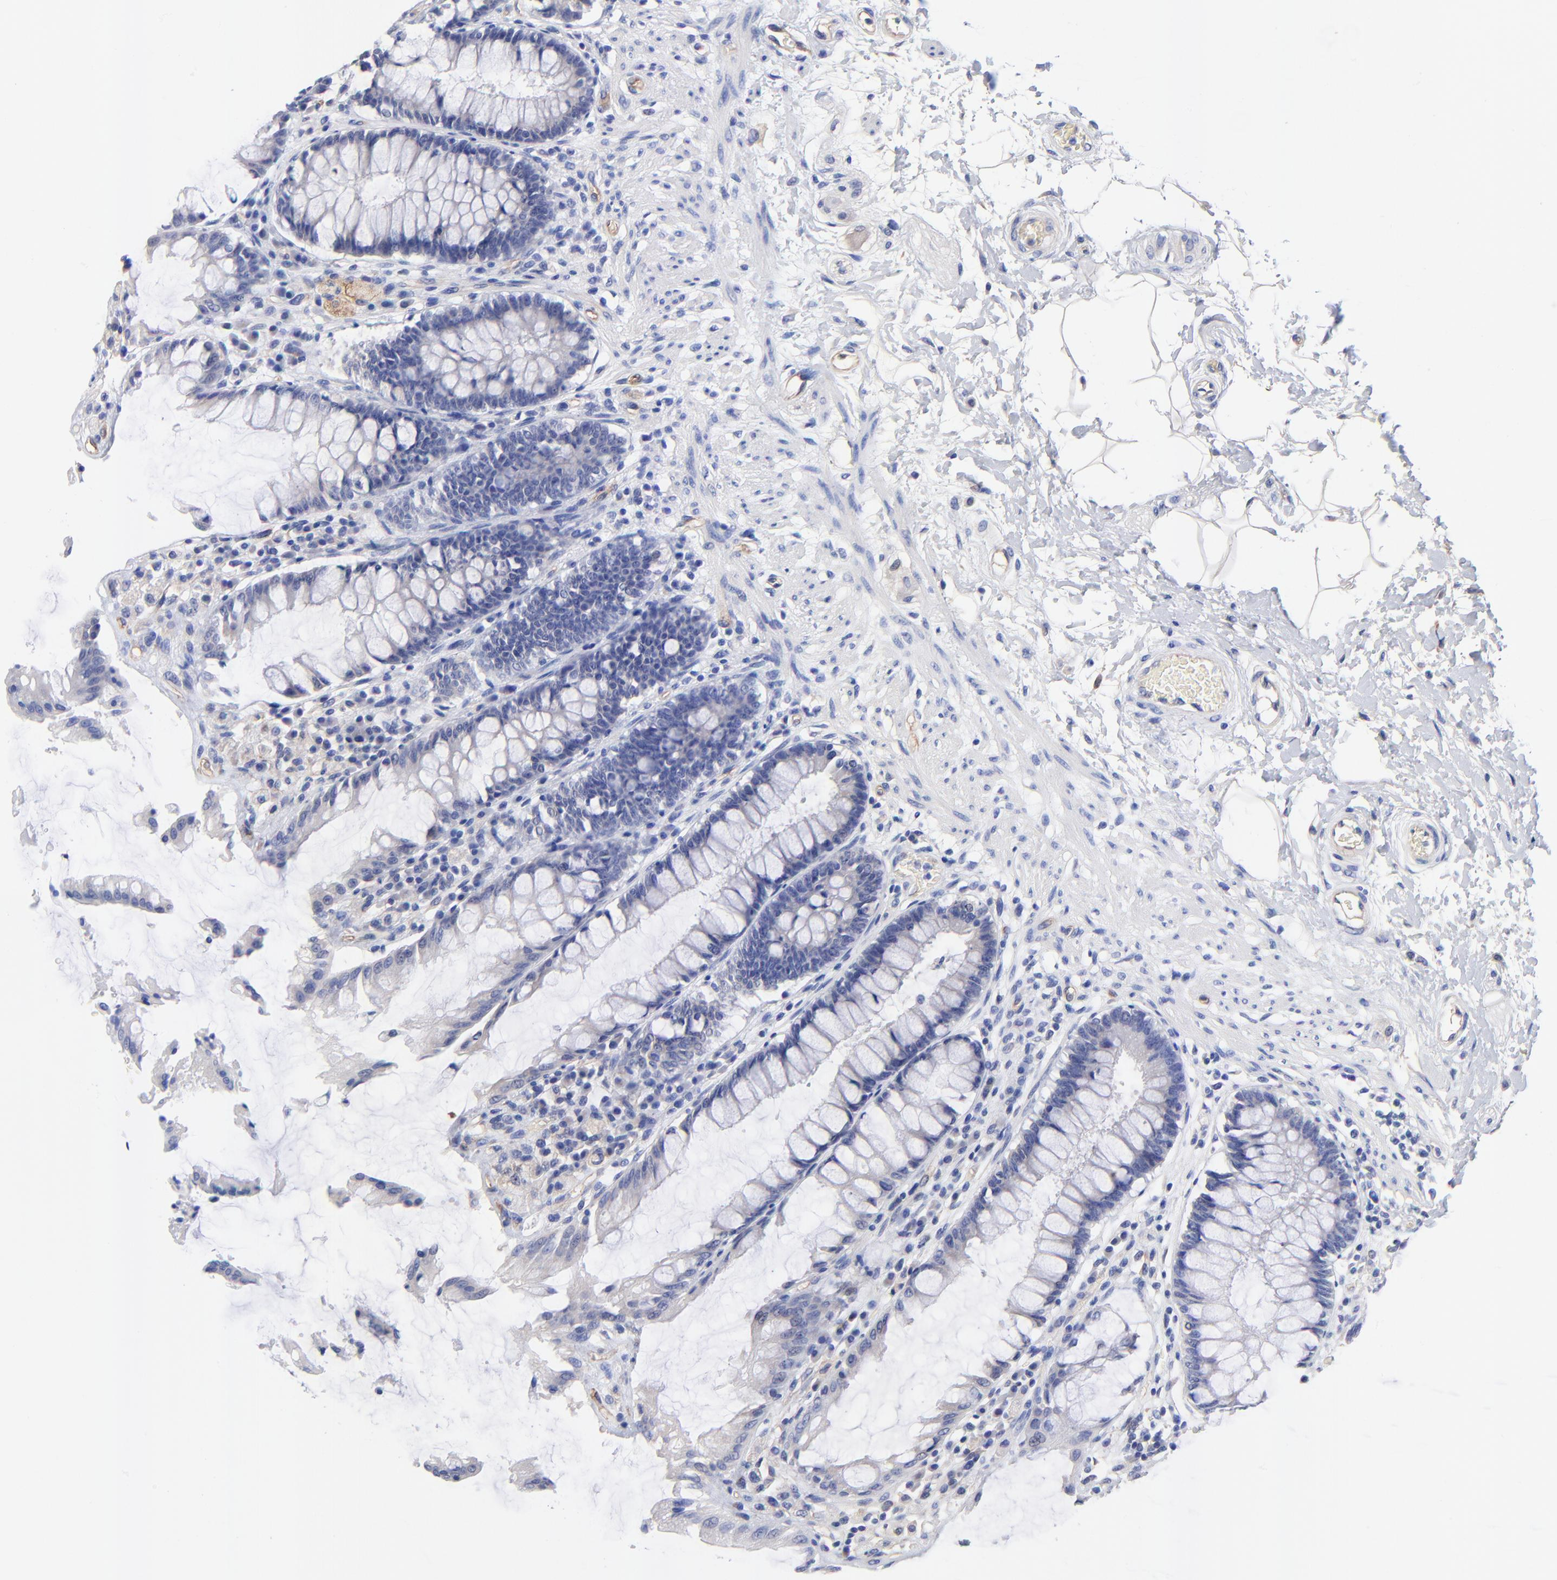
{"staining": {"intensity": "negative", "quantity": "none", "location": "none"}, "tissue": "rectum", "cell_type": "Glandular cells", "image_type": "normal", "snomed": [{"axis": "morphology", "description": "Normal tissue, NOS"}, {"axis": "topography", "description": "Rectum"}], "caption": "Human rectum stained for a protein using immunohistochemistry displays no staining in glandular cells.", "gene": "SLC44A2", "patient": {"sex": "female", "age": 46}}